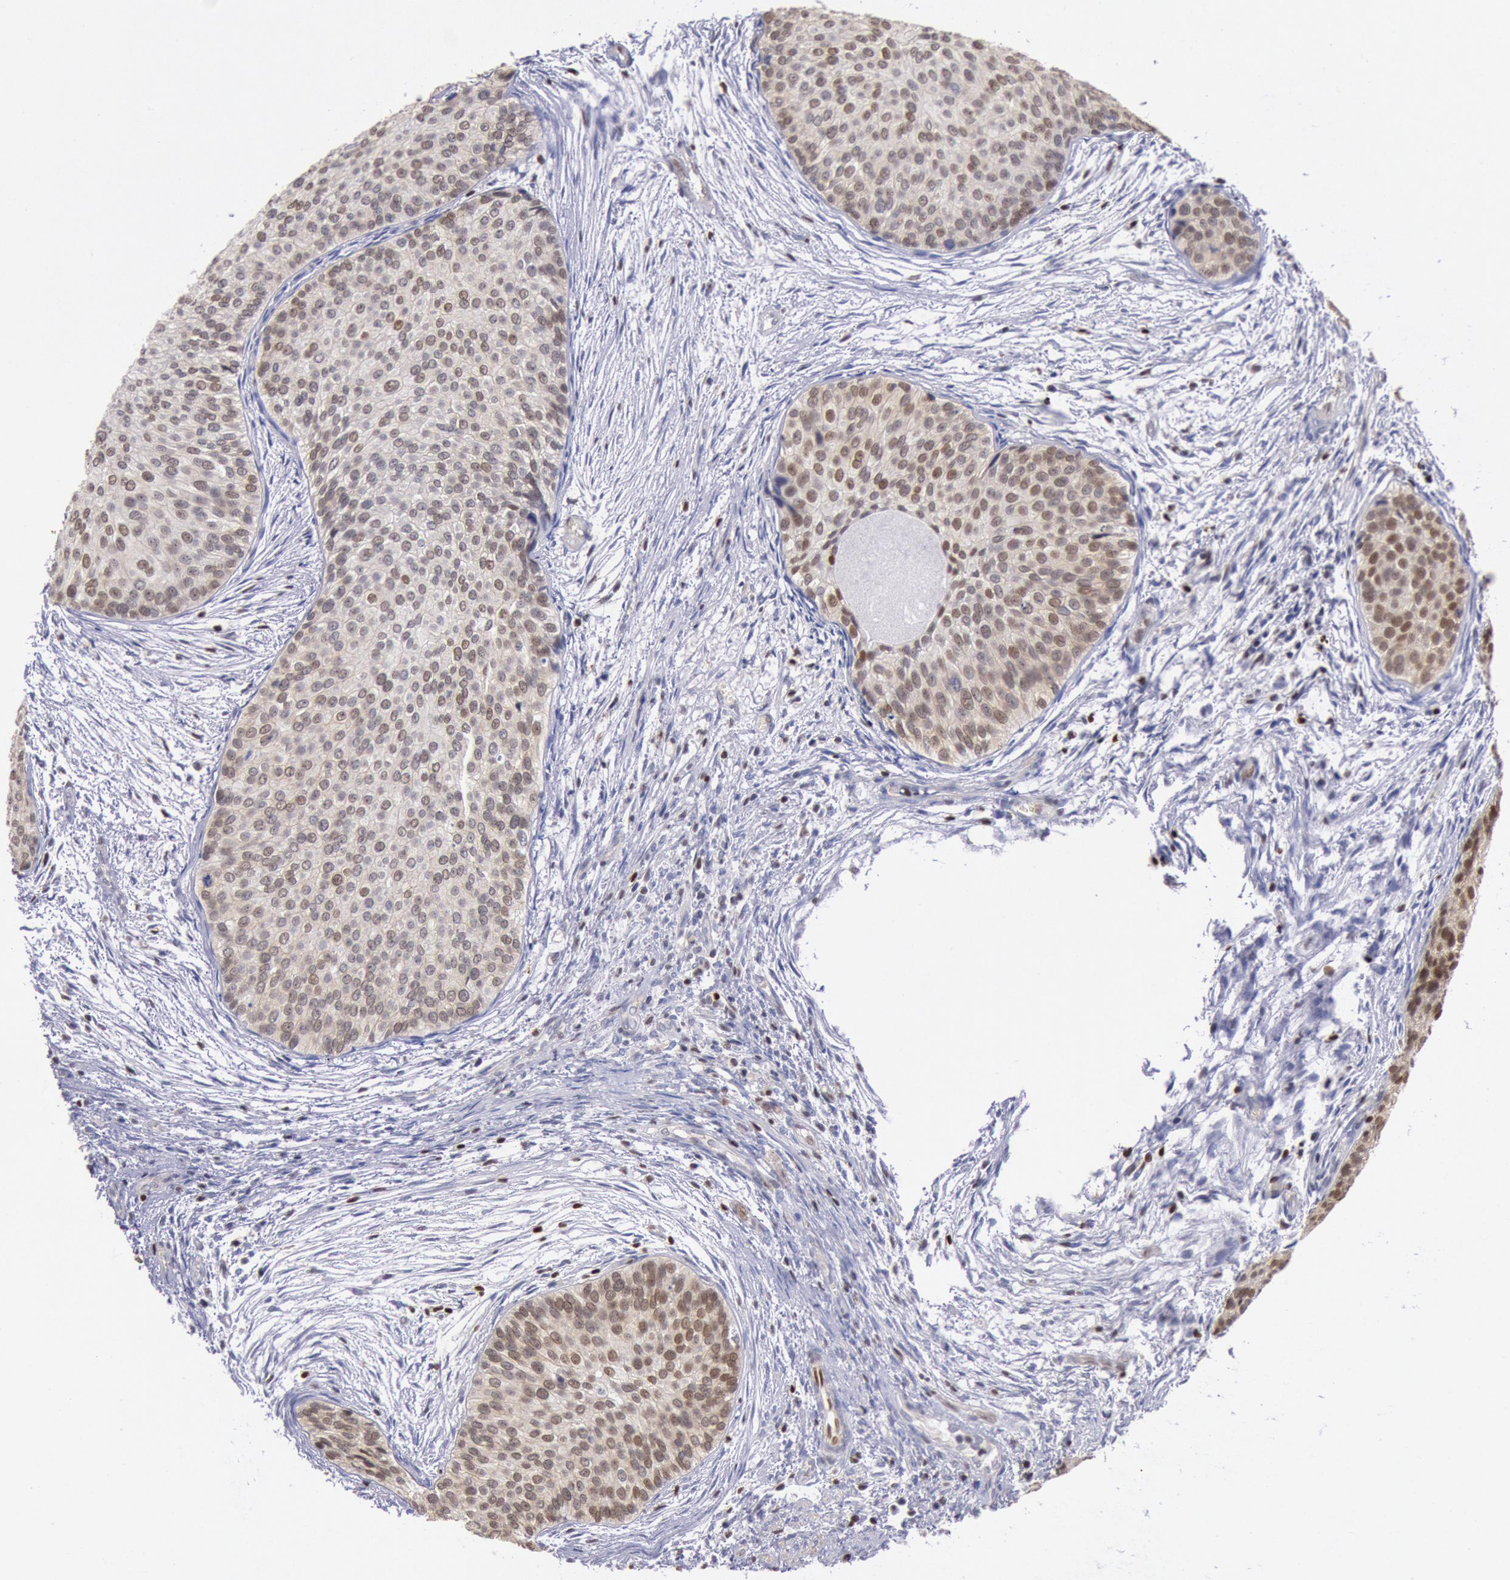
{"staining": {"intensity": "moderate", "quantity": ">75%", "location": "cytoplasmic/membranous,nuclear"}, "tissue": "urothelial cancer", "cell_type": "Tumor cells", "image_type": "cancer", "snomed": [{"axis": "morphology", "description": "Urothelial carcinoma, Low grade"}, {"axis": "topography", "description": "Urinary bladder"}], "caption": "An image of human urothelial cancer stained for a protein demonstrates moderate cytoplasmic/membranous and nuclear brown staining in tumor cells.", "gene": "RPS6KA5", "patient": {"sex": "male", "age": 84}}